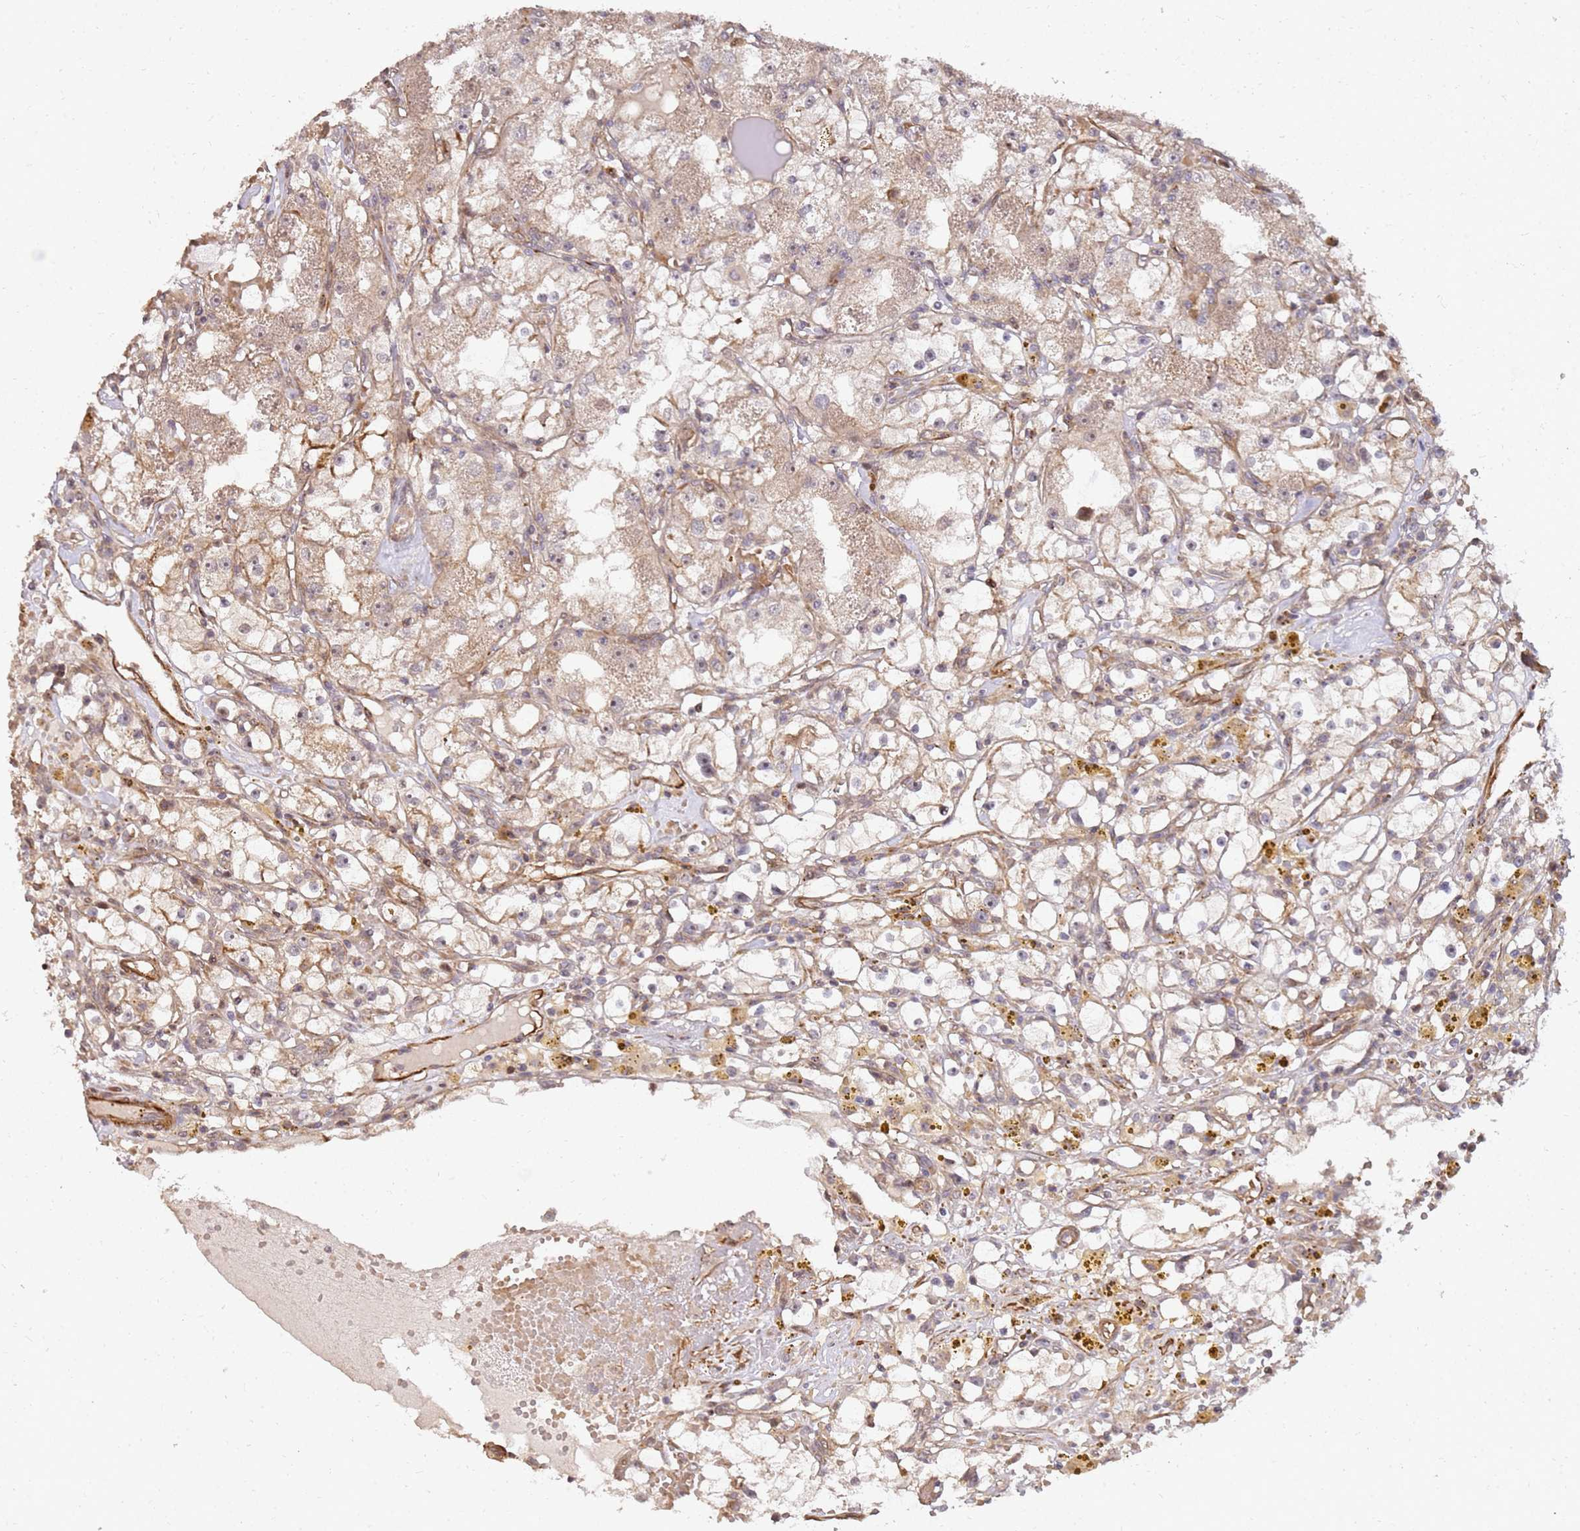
{"staining": {"intensity": "moderate", "quantity": ">75%", "location": "cytoplasmic/membranous"}, "tissue": "renal cancer", "cell_type": "Tumor cells", "image_type": "cancer", "snomed": [{"axis": "morphology", "description": "Adenocarcinoma, NOS"}, {"axis": "topography", "description": "Kidney"}], "caption": "Protein analysis of renal cancer tissue exhibits moderate cytoplasmic/membranous staining in approximately >75% of tumor cells.", "gene": "ST18", "patient": {"sex": "male", "age": 56}}